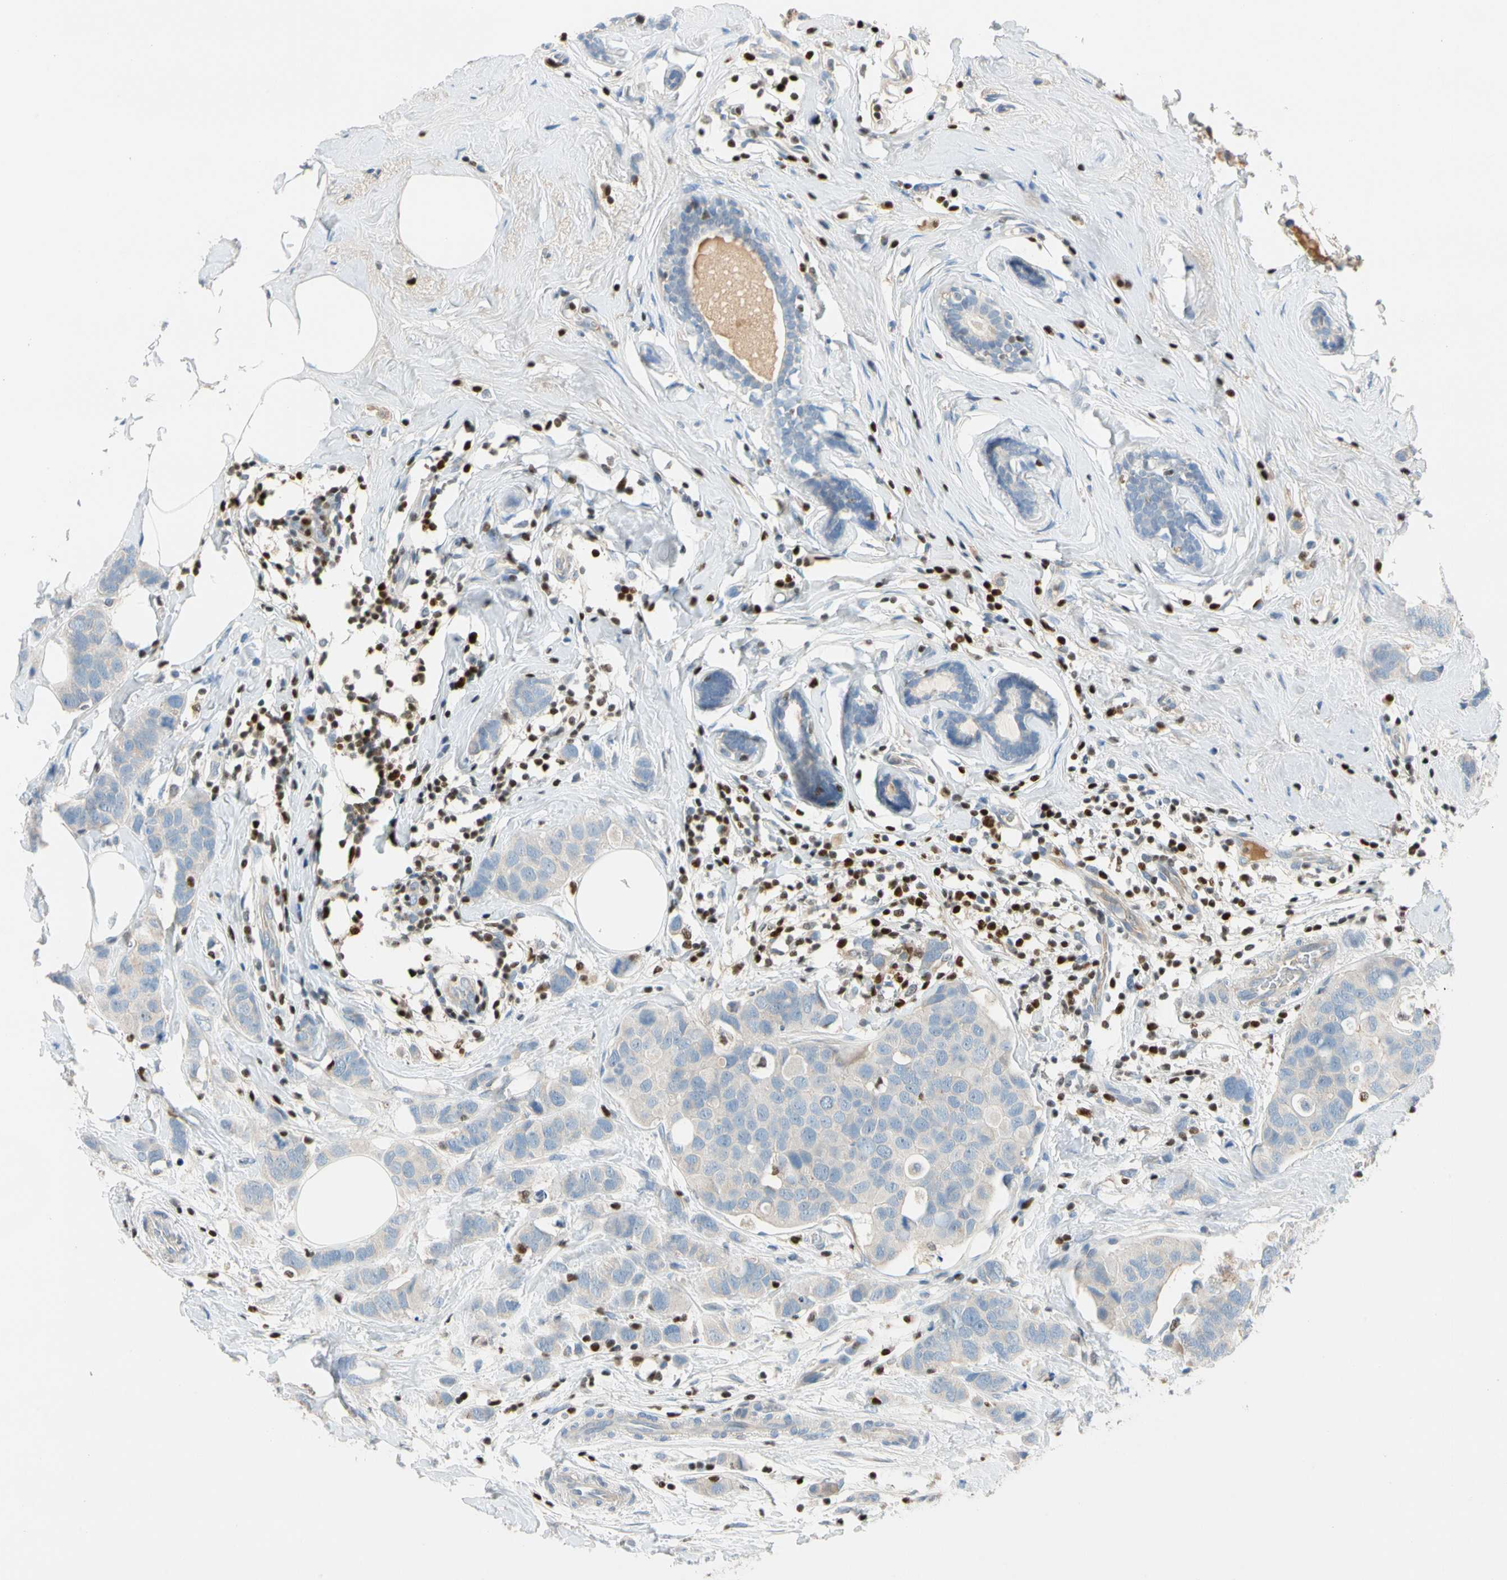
{"staining": {"intensity": "weak", "quantity": "<25%", "location": "cytoplasmic/membranous"}, "tissue": "breast cancer", "cell_type": "Tumor cells", "image_type": "cancer", "snomed": [{"axis": "morphology", "description": "Normal tissue, NOS"}, {"axis": "morphology", "description": "Duct carcinoma"}, {"axis": "topography", "description": "Breast"}], "caption": "Tumor cells are negative for protein expression in human infiltrating ductal carcinoma (breast).", "gene": "SP140", "patient": {"sex": "female", "age": 50}}